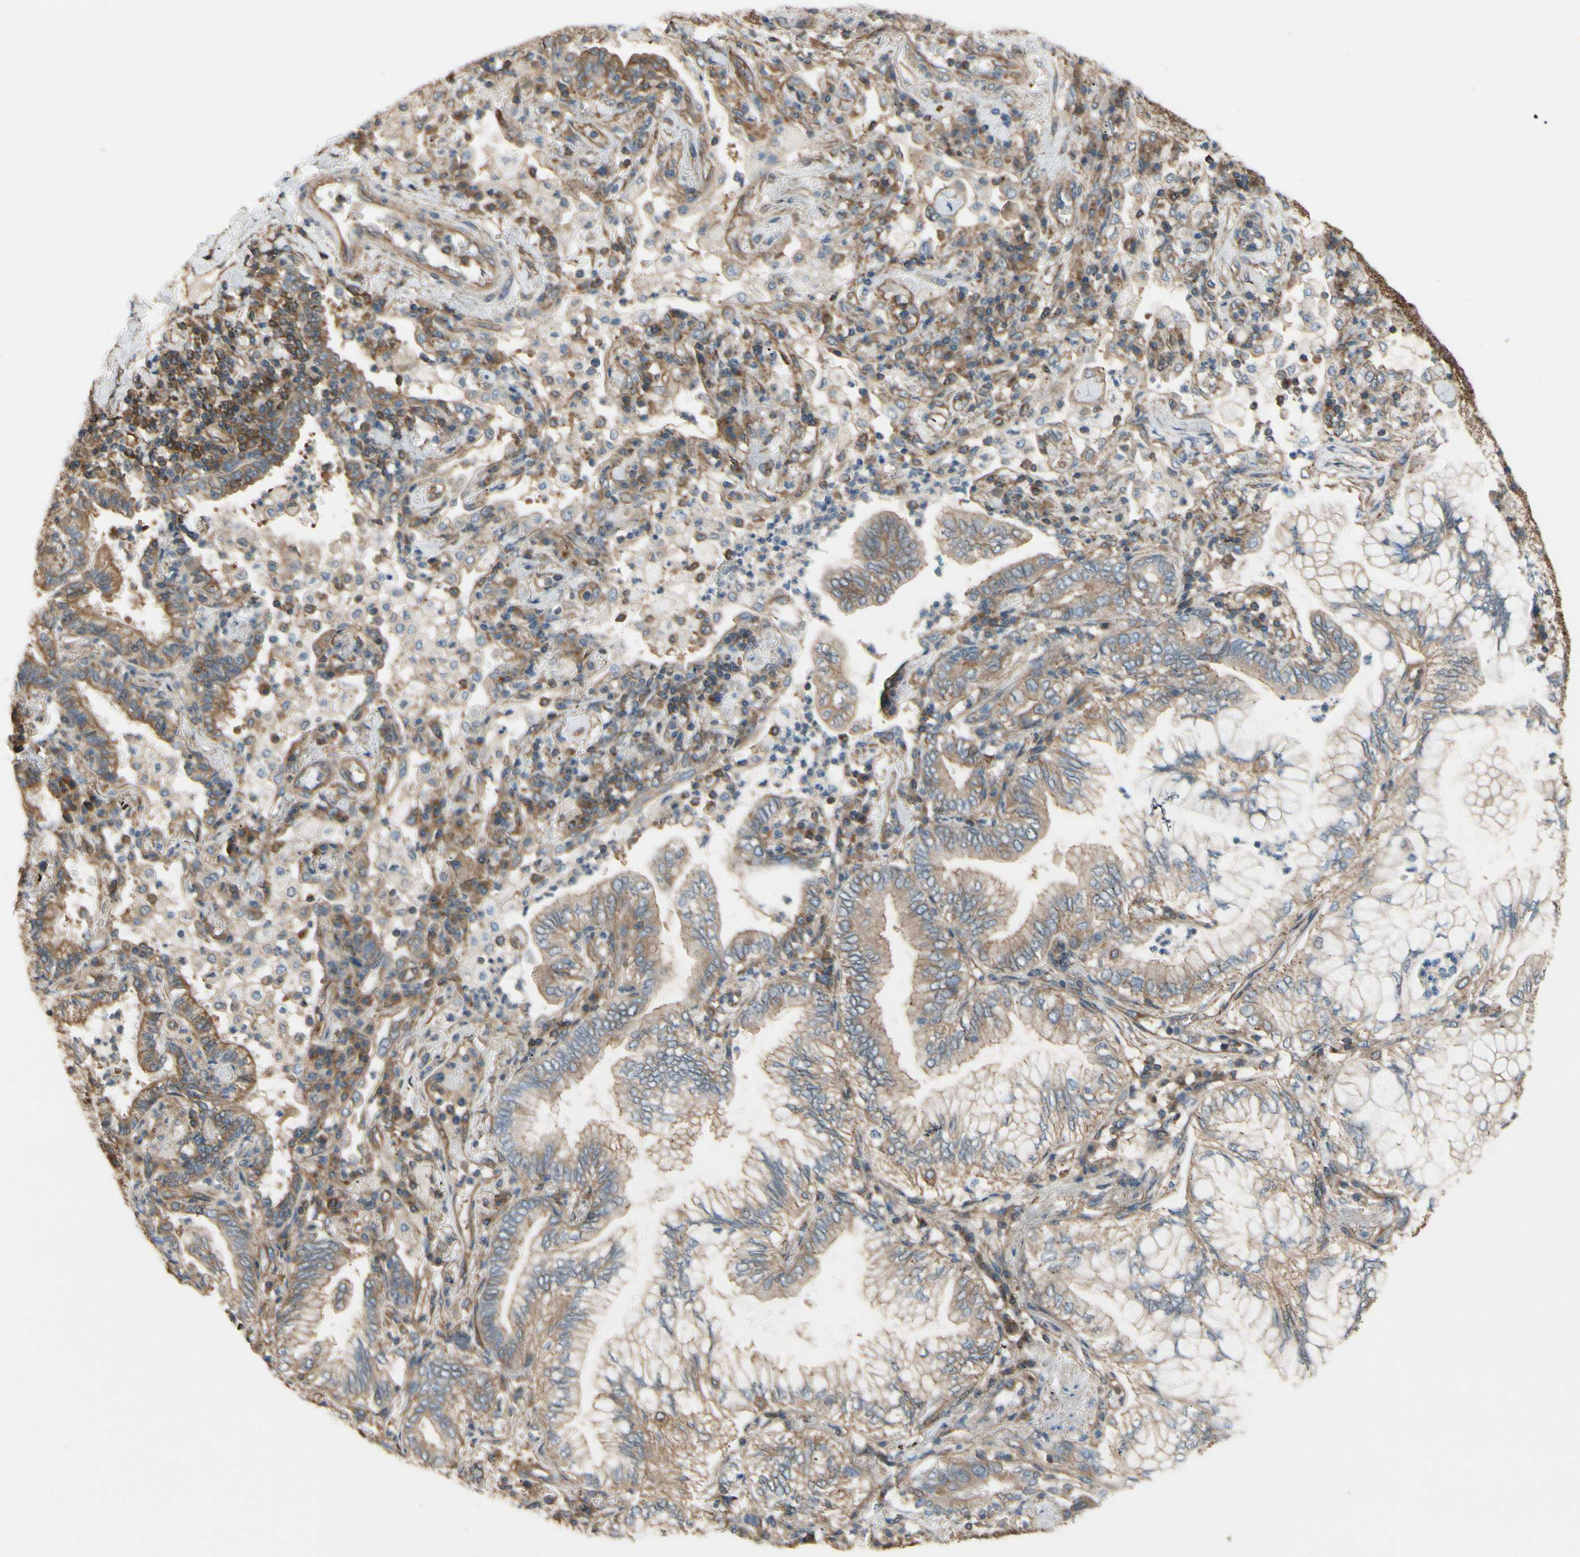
{"staining": {"intensity": "weak", "quantity": "25%-75%", "location": "cytoplasmic/membranous"}, "tissue": "lung cancer", "cell_type": "Tumor cells", "image_type": "cancer", "snomed": [{"axis": "morphology", "description": "Normal tissue, NOS"}, {"axis": "morphology", "description": "Adenocarcinoma, NOS"}, {"axis": "topography", "description": "Bronchus"}, {"axis": "topography", "description": "Lung"}], "caption": "The immunohistochemical stain shows weak cytoplasmic/membranous expression in tumor cells of lung adenocarcinoma tissue.", "gene": "EPS15", "patient": {"sex": "female", "age": 70}}